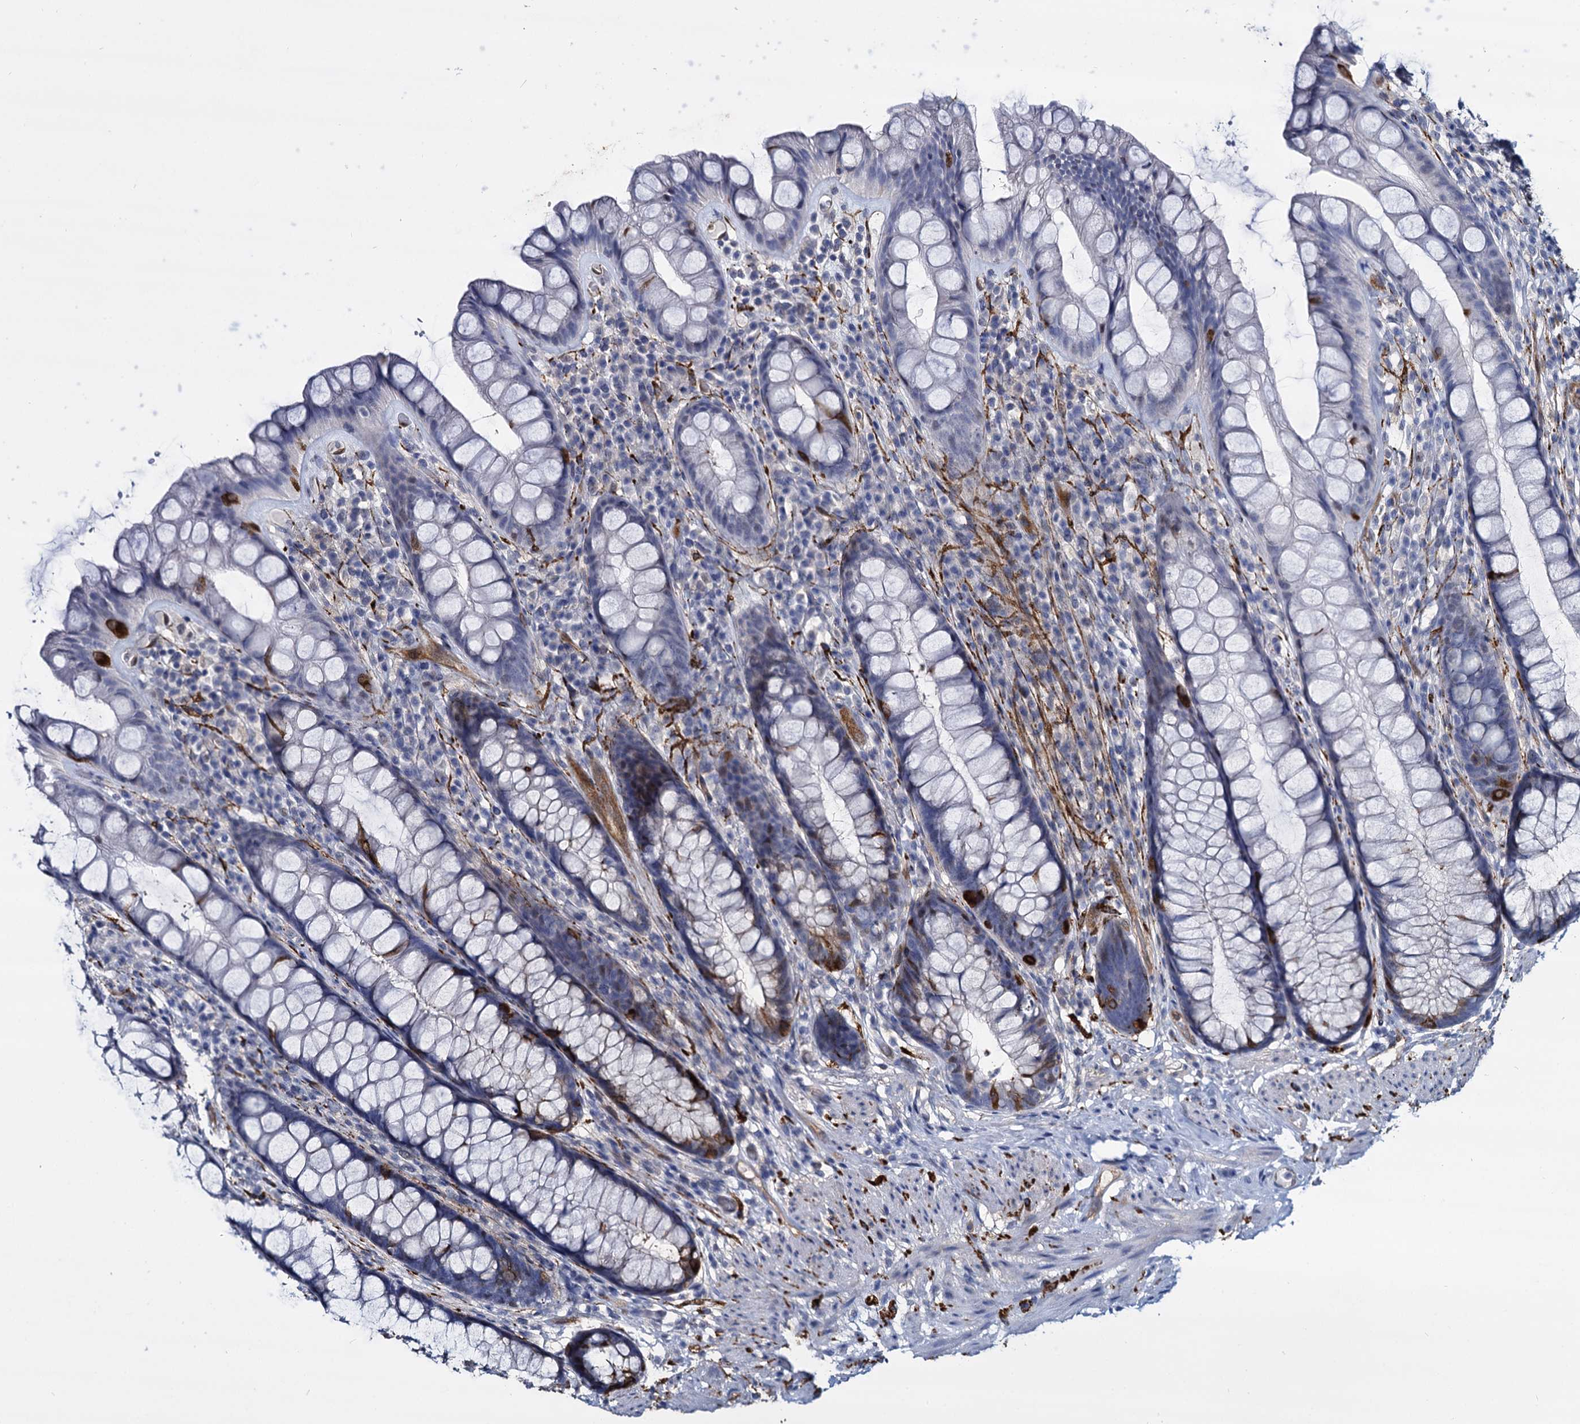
{"staining": {"intensity": "negative", "quantity": "none", "location": "none"}, "tissue": "rectum", "cell_type": "Glandular cells", "image_type": "normal", "snomed": [{"axis": "morphology", "description": "Normal tissue, NOS"}, {"axis": "topography", "description": "Rectum"}], "caption": "This is an IHC image of normal rectum. There is no staining in glandular cells.", "gene": "STXBP1", "patient": {"sex": "male", "age": 74}}